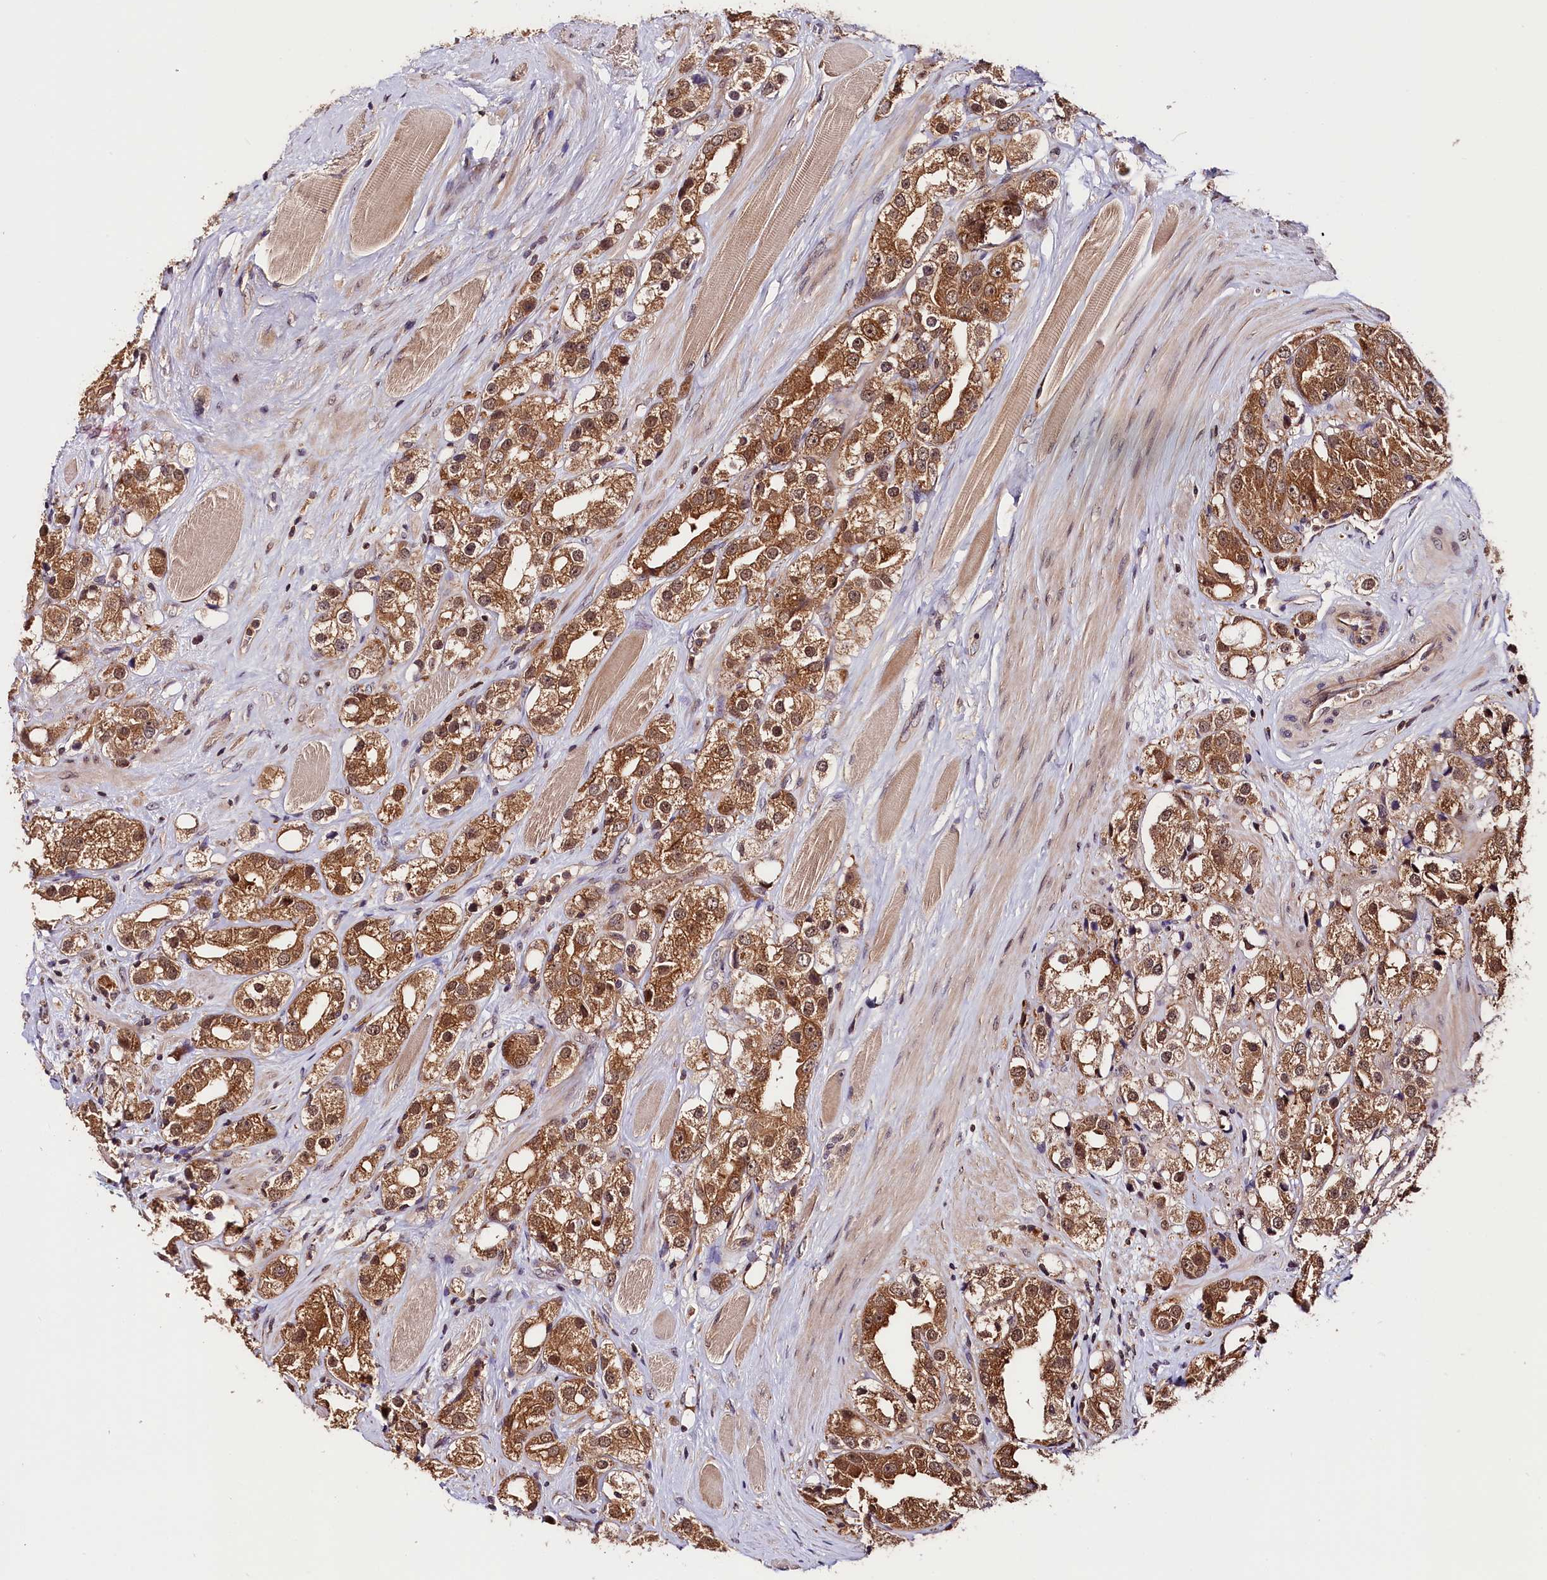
{"staining": {"intensity": "moderate", "quantity": ">75%", "location": "cytoplasmic/membranous,nuclear"}, "tissue": "prostate cancer", "cell_type": "Tumor cells", "image_type": "cancer", "snomed": [{"axis": "morphology", "description": "Adenocarcinoma, NOS"}, {"axis": "topography", "description": "Prostate"}], "caption": "Protein expression analysis of prostate cancer exhibits moderate cytoplasmic/membranous and nuclear positivity in approximately >75% of tumor cells.", "gene": "CHORDC1", "patient": {"sex": "male", "age": 79}}